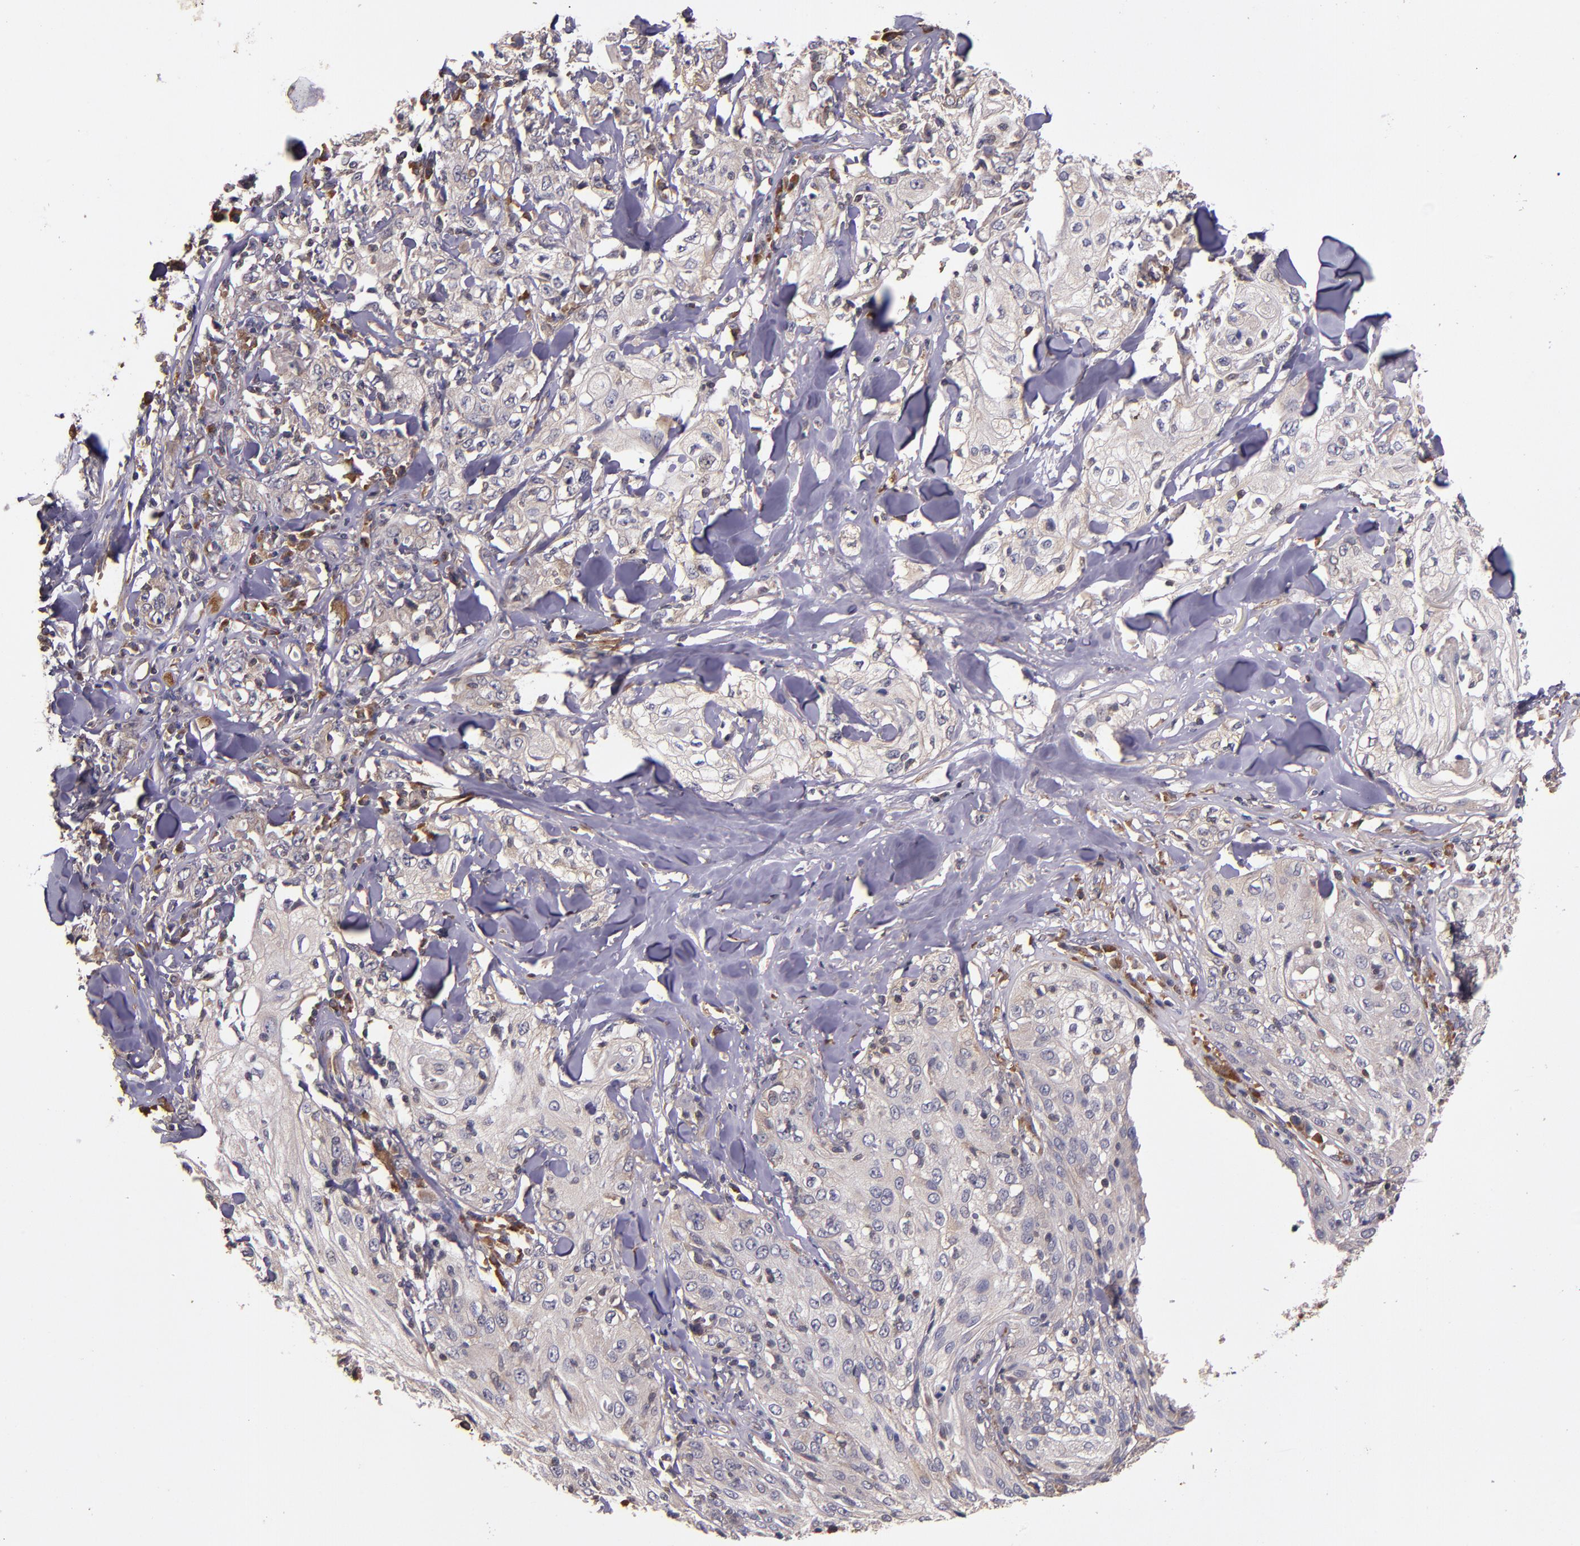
{"staining": {"intensity": "weak", "quantity": ">75%", "location": "cytoplasmic/membranous"}, "tissue": "skin cancer", "cell_type": "Tumor cells", "image_type": "cancer", "snomed": [{"axis": "morphology", "description": "Squamous cell carcinoma, NOS"}, {"axis": "topography", "description": "Skin"}], "caption": "IHC (DAB) staining of squamous cell carcinoma (skin) reveals weak cytoplasmic/membranous protein staining in approximately >75% of tumor cells.", "gene": "PRAF2", "patient": {"sex": "male", "age": 65}}